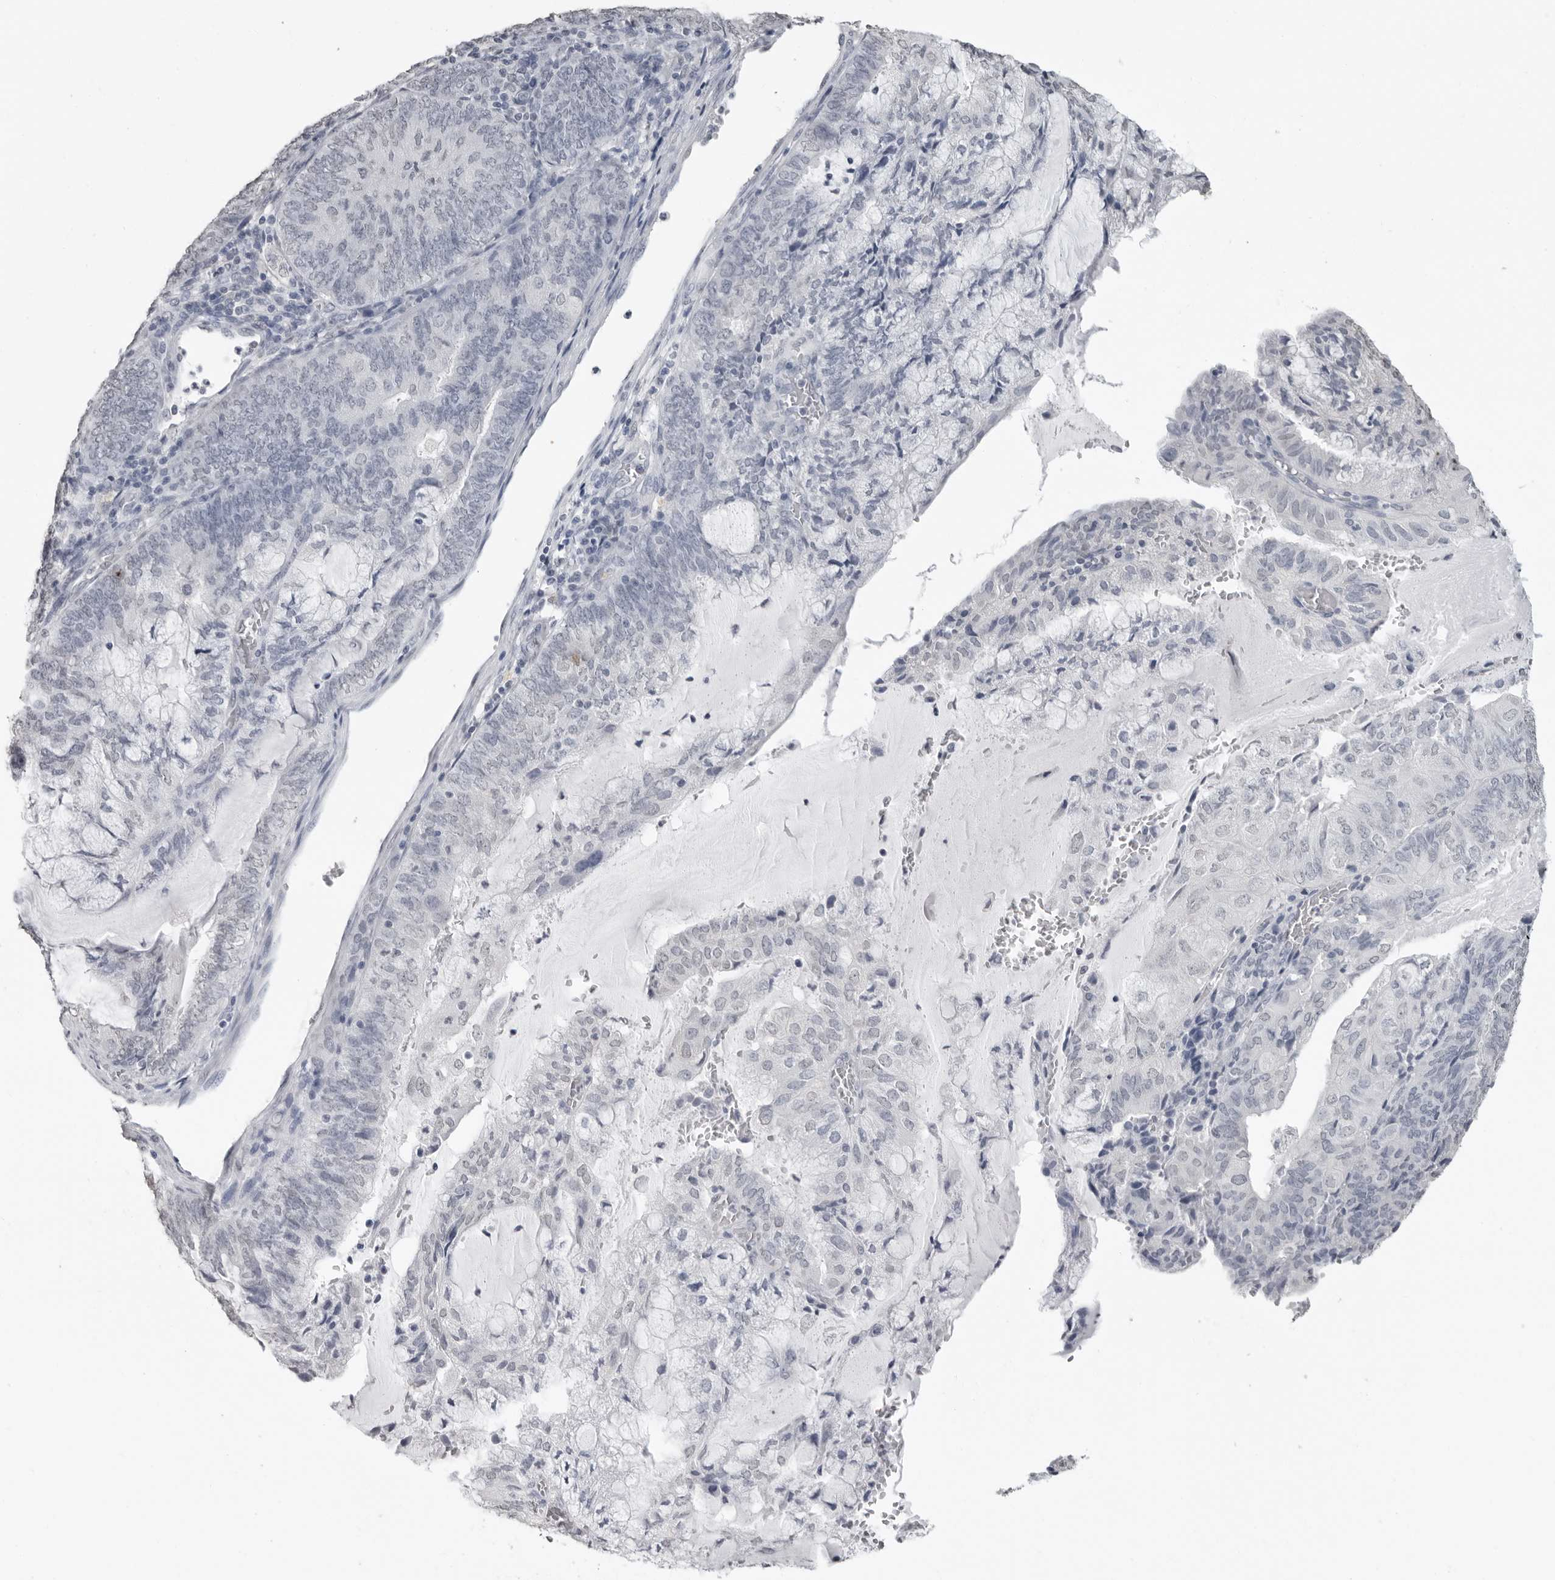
{"staining": {"intensity": "negative", "quantity": "none", "location": "none"}, "tissue": "endometrial cancer", "cell_type": "Tumor cells", "image_type": "cancer", "snomed": [{"axis": "morphology", "description": "Adenocarcinoma, NOS"}, {"axis": "topography", "description": "Endometrium"}], "caption": "Immunohistochemical staining of adenocarcinoma (endometrial) demonstrates no significant expression in tumor cells.", "gene": "HEPACAM", "patient": {"sex": "female", "age": 81}}